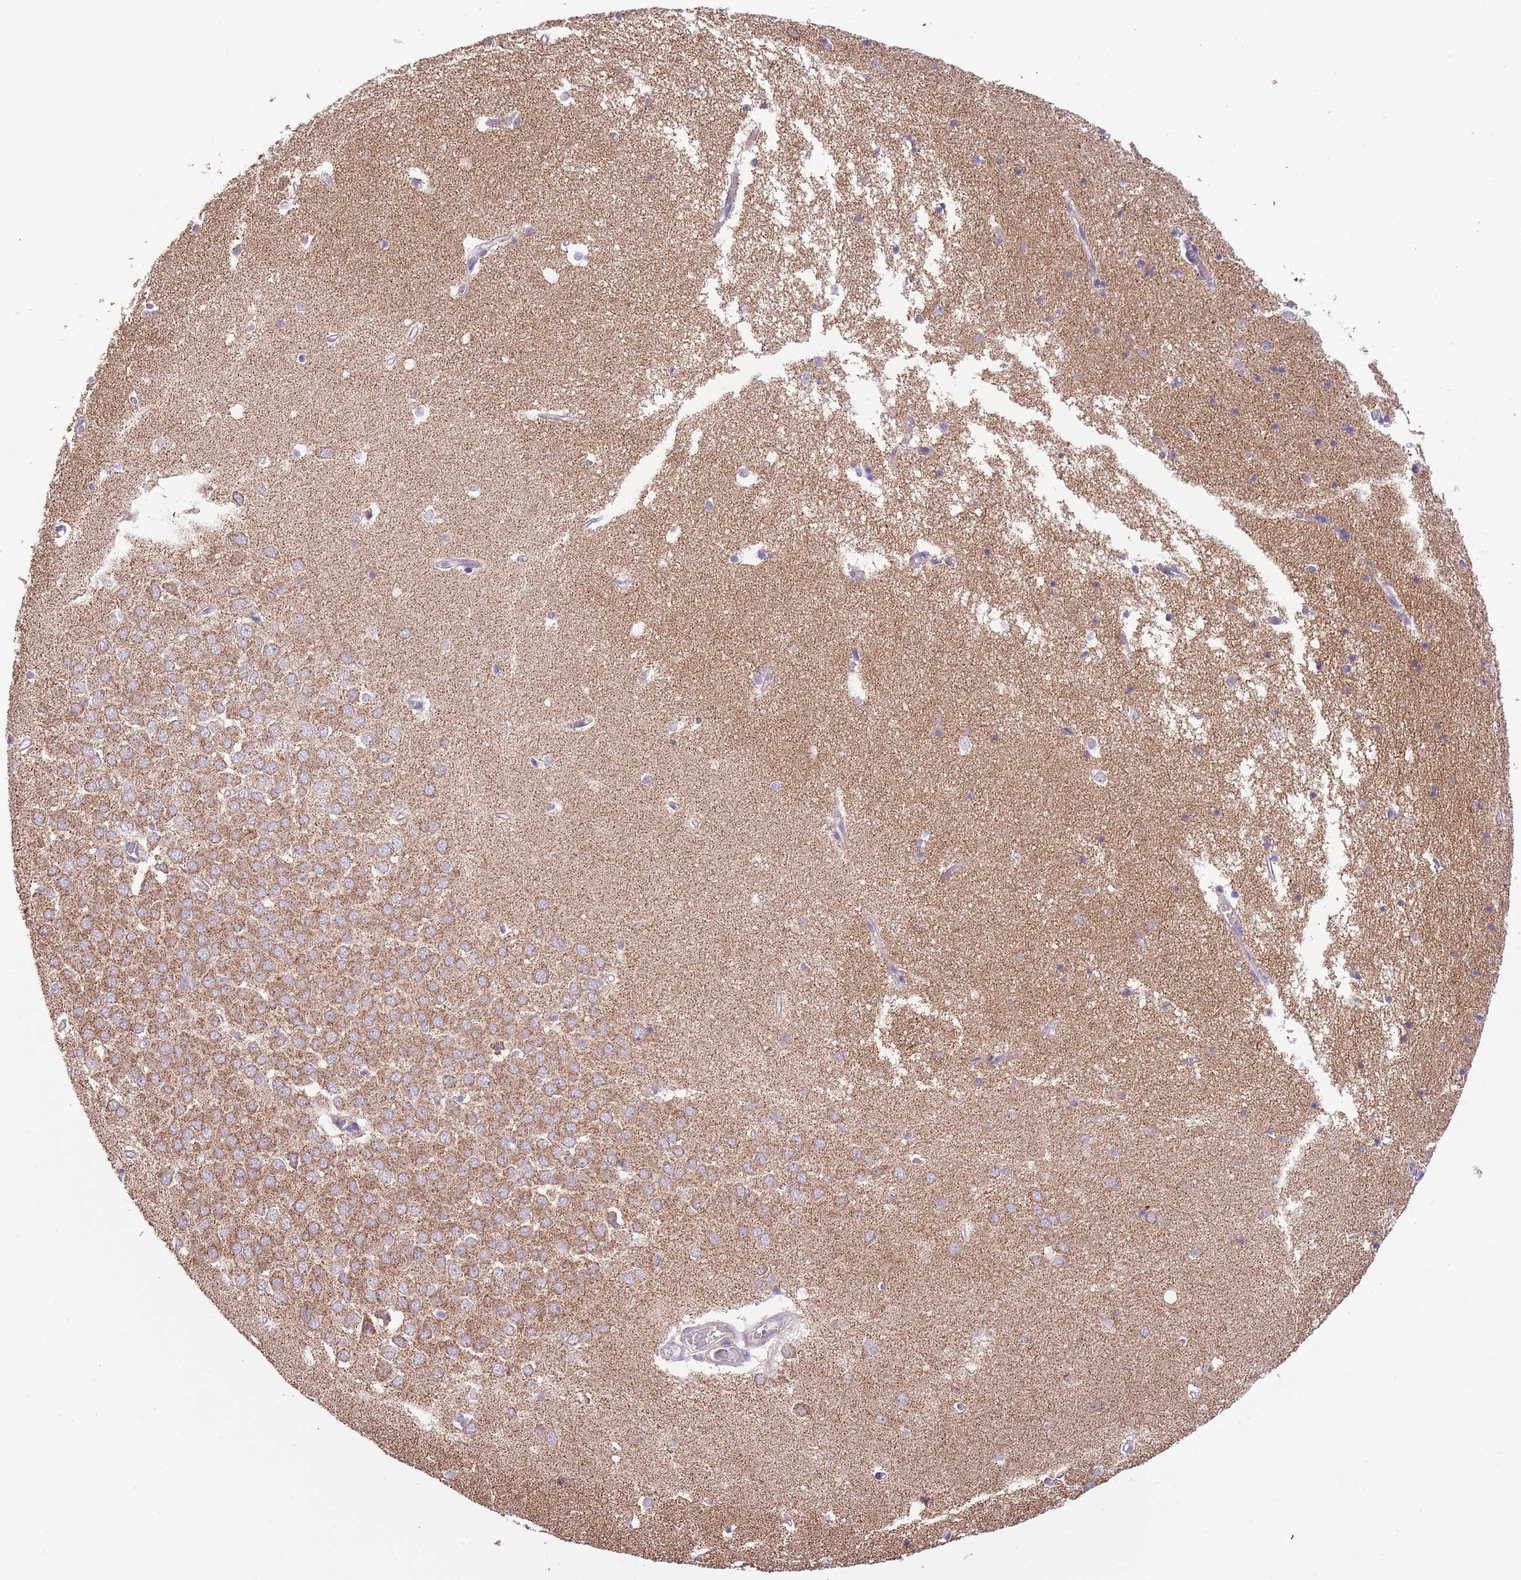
{"staining": {"intensity": "weak", "quantity": "25%-75%", "location": "cytoplasmic/membranous"}, "tissue": "hippocampus", "cell_type": "Glial cells", "image_type": "normal", "snomed": [{"axis": "morphology", "description": "Normal tissue, NOS"}, {"axis": "topography", "description": "Hippocampus"}], "caption": "Human hippocampus stained with a protein marker reveals weak staining in glial cells.", "gene": "LHX6", "patient": {"sex": "male", "age": 70}}